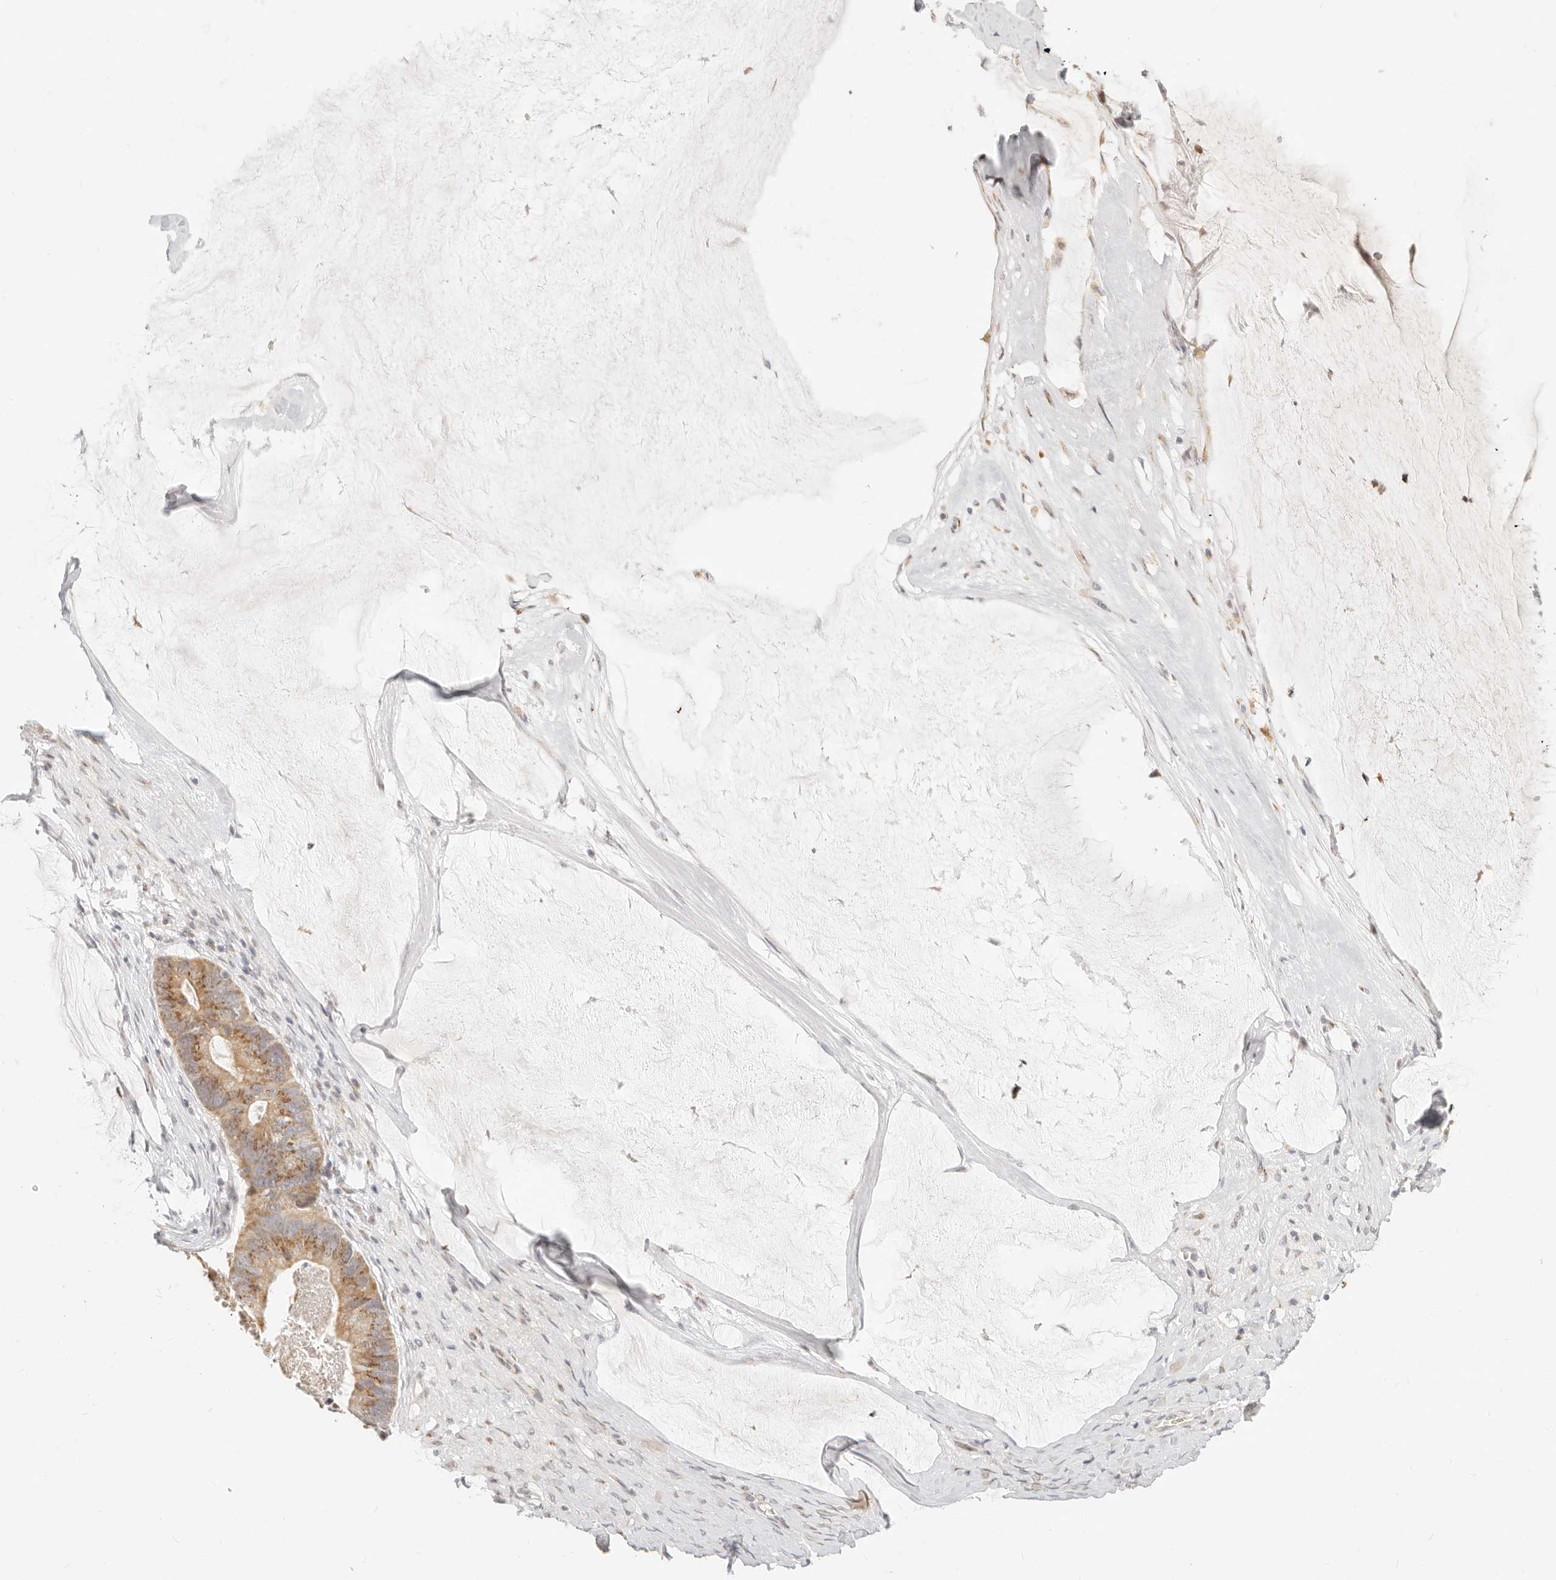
{"staining": {"intensity": "moderate", "quantity": ">75%", "location": "cytoplasmic/membranous"}, "tissue": "ovarian cancer", "cell_type": "Tumor cells", "image_type": "cancer", "snomed": [{"axis": "morphology", "description": "Cystadenocarcinoma, mucinous, NOS"}, {"axis": "topography", "description": "Ovary"}], "caption": "Immunohistochemical staining of ovarian cancer shows medium levels of moderate cytoplasmic/membranous staining in about >75% of tumor cells.", "gene": "FAM20B", "patient": {"sex": "female", "age": 61}}